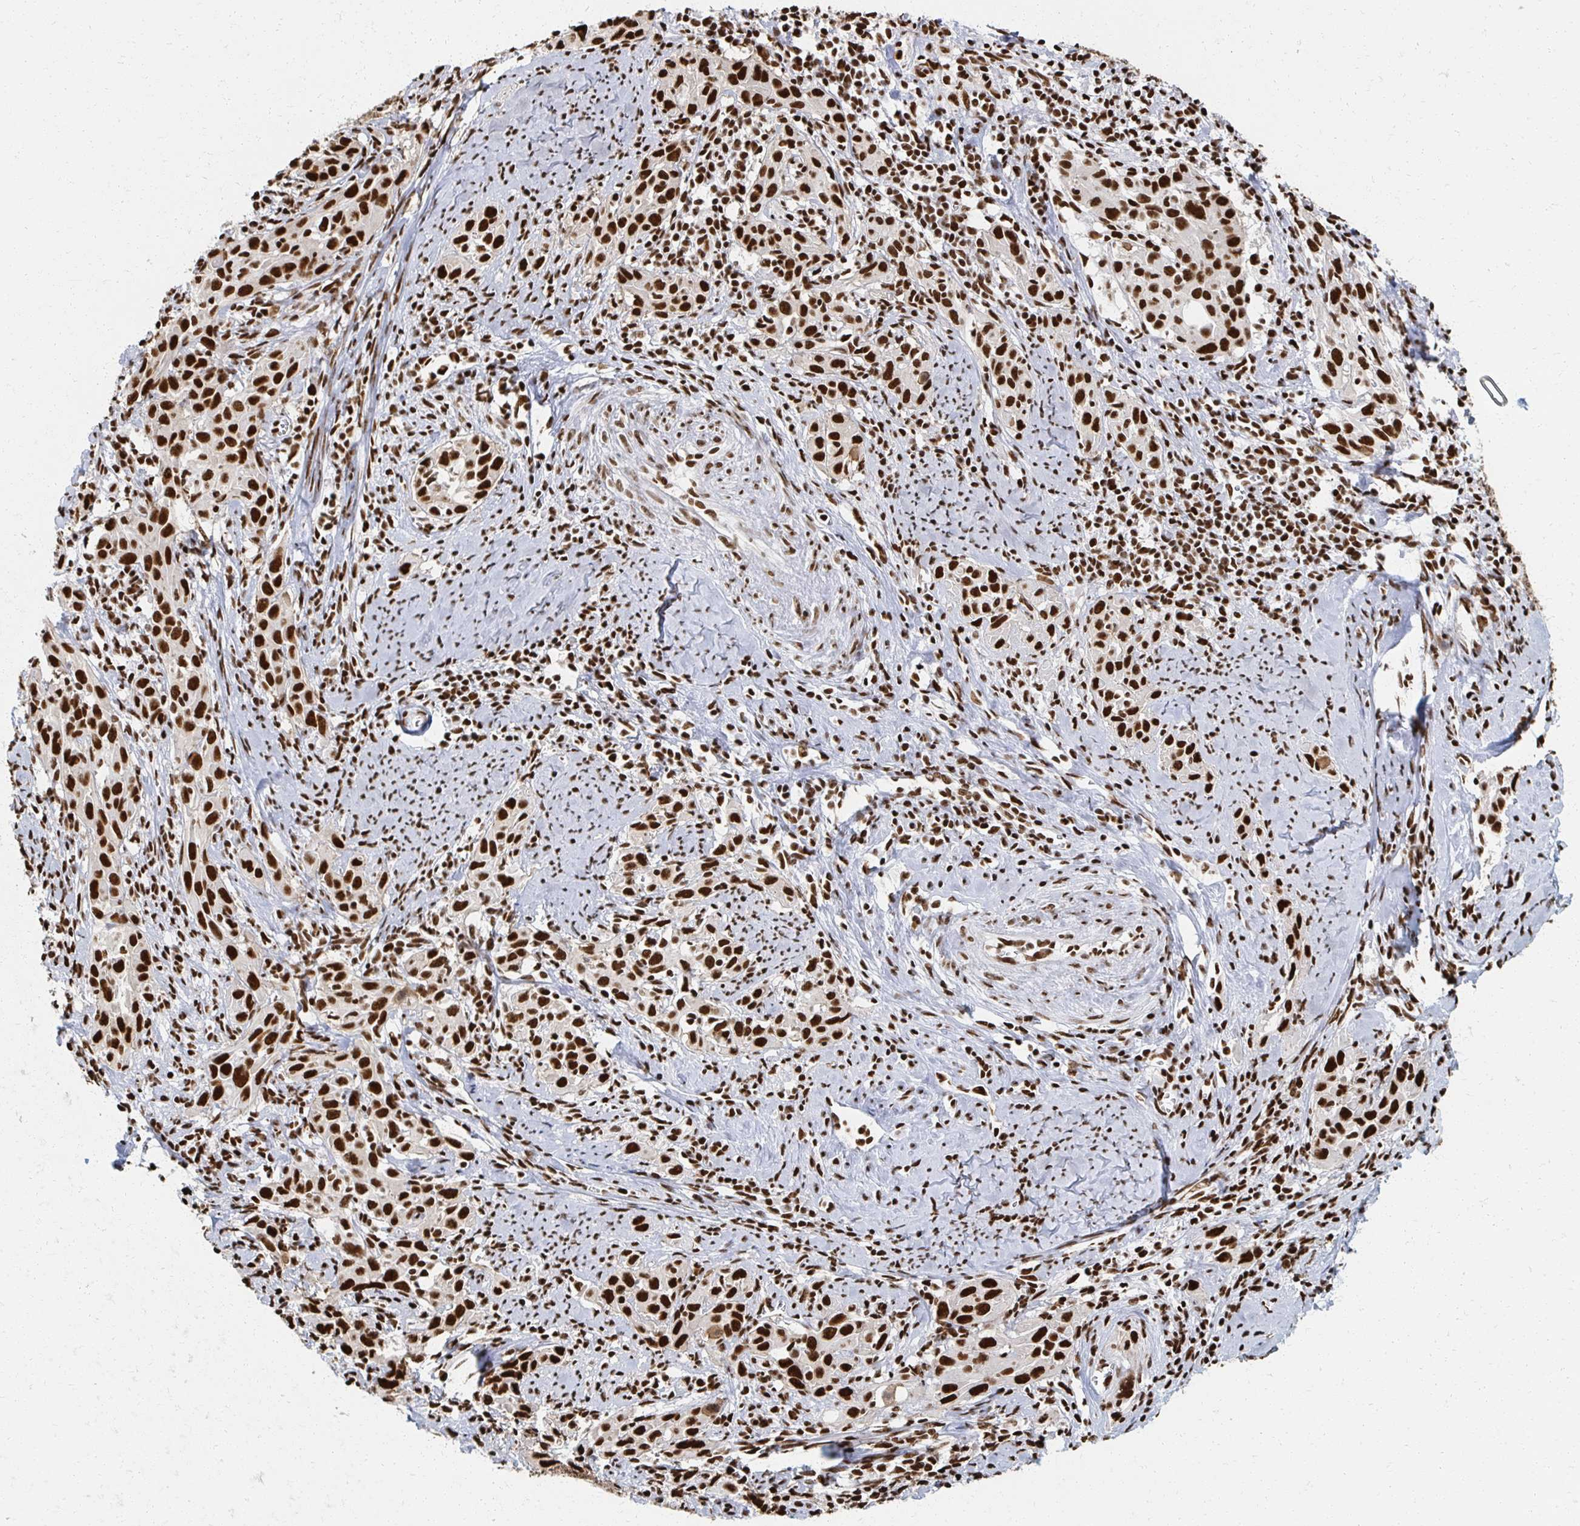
{"staining": {"intensity": "strong", "quantity": ">75%", "location": "nuclear"}, "tissue": "cervical cancer", "cell_type": "Tumor cells", "image_type": "cancer", "snomed": [{"axis": "morphology", "description": "Squamous cell carcinoma, NOS"}, {"axis": "topography", "description": "Cervix"}], "caption": "A histopathology image showing strong nuclear staining in about >75% of tumor cells in squamous cell carcinoma (cervical), as visualized by brown immunohistochemical staining.", "gene": "RBBP7", "patient": {"sex": "female", "age": 51}}